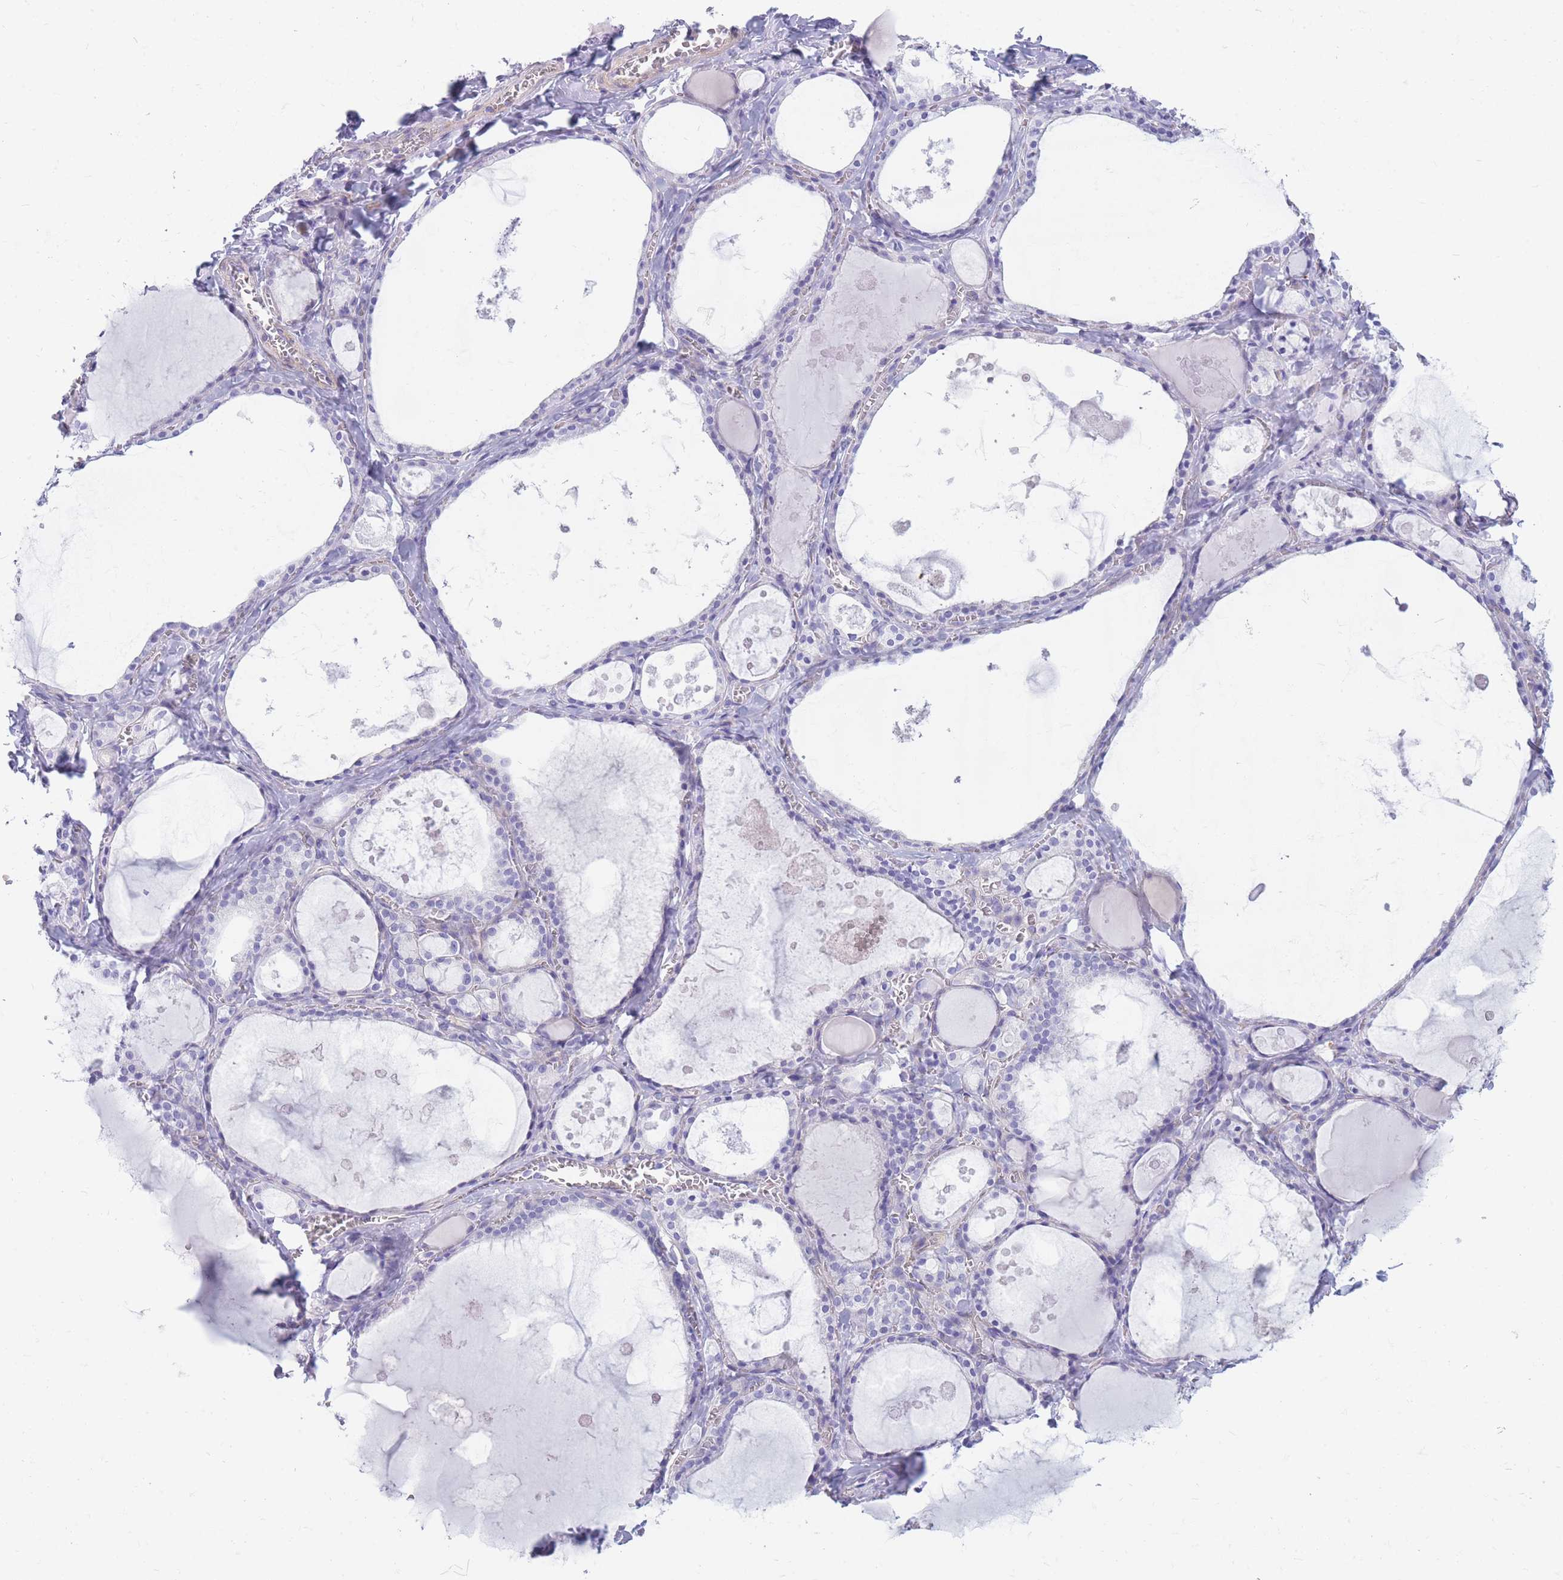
{"staining": {"intensity": "negative", "quantity": "none", "location": "none"}, "tissue": "thyroid gland", "cell_type": "Glandular cells", "image_type": "normal", "snomed": [{"axis": "morphology", "description": "Normal tissue, NOS"}, {"axis": "topography", "description": "Thyroid gland"}], "caption": "Image shows no significant protein expression in glandular cells of benign thyroid gland. (DAB IHC, high magnification).", "gene": "MTSS2", "patient": {"sex": "male", "age": 56}}